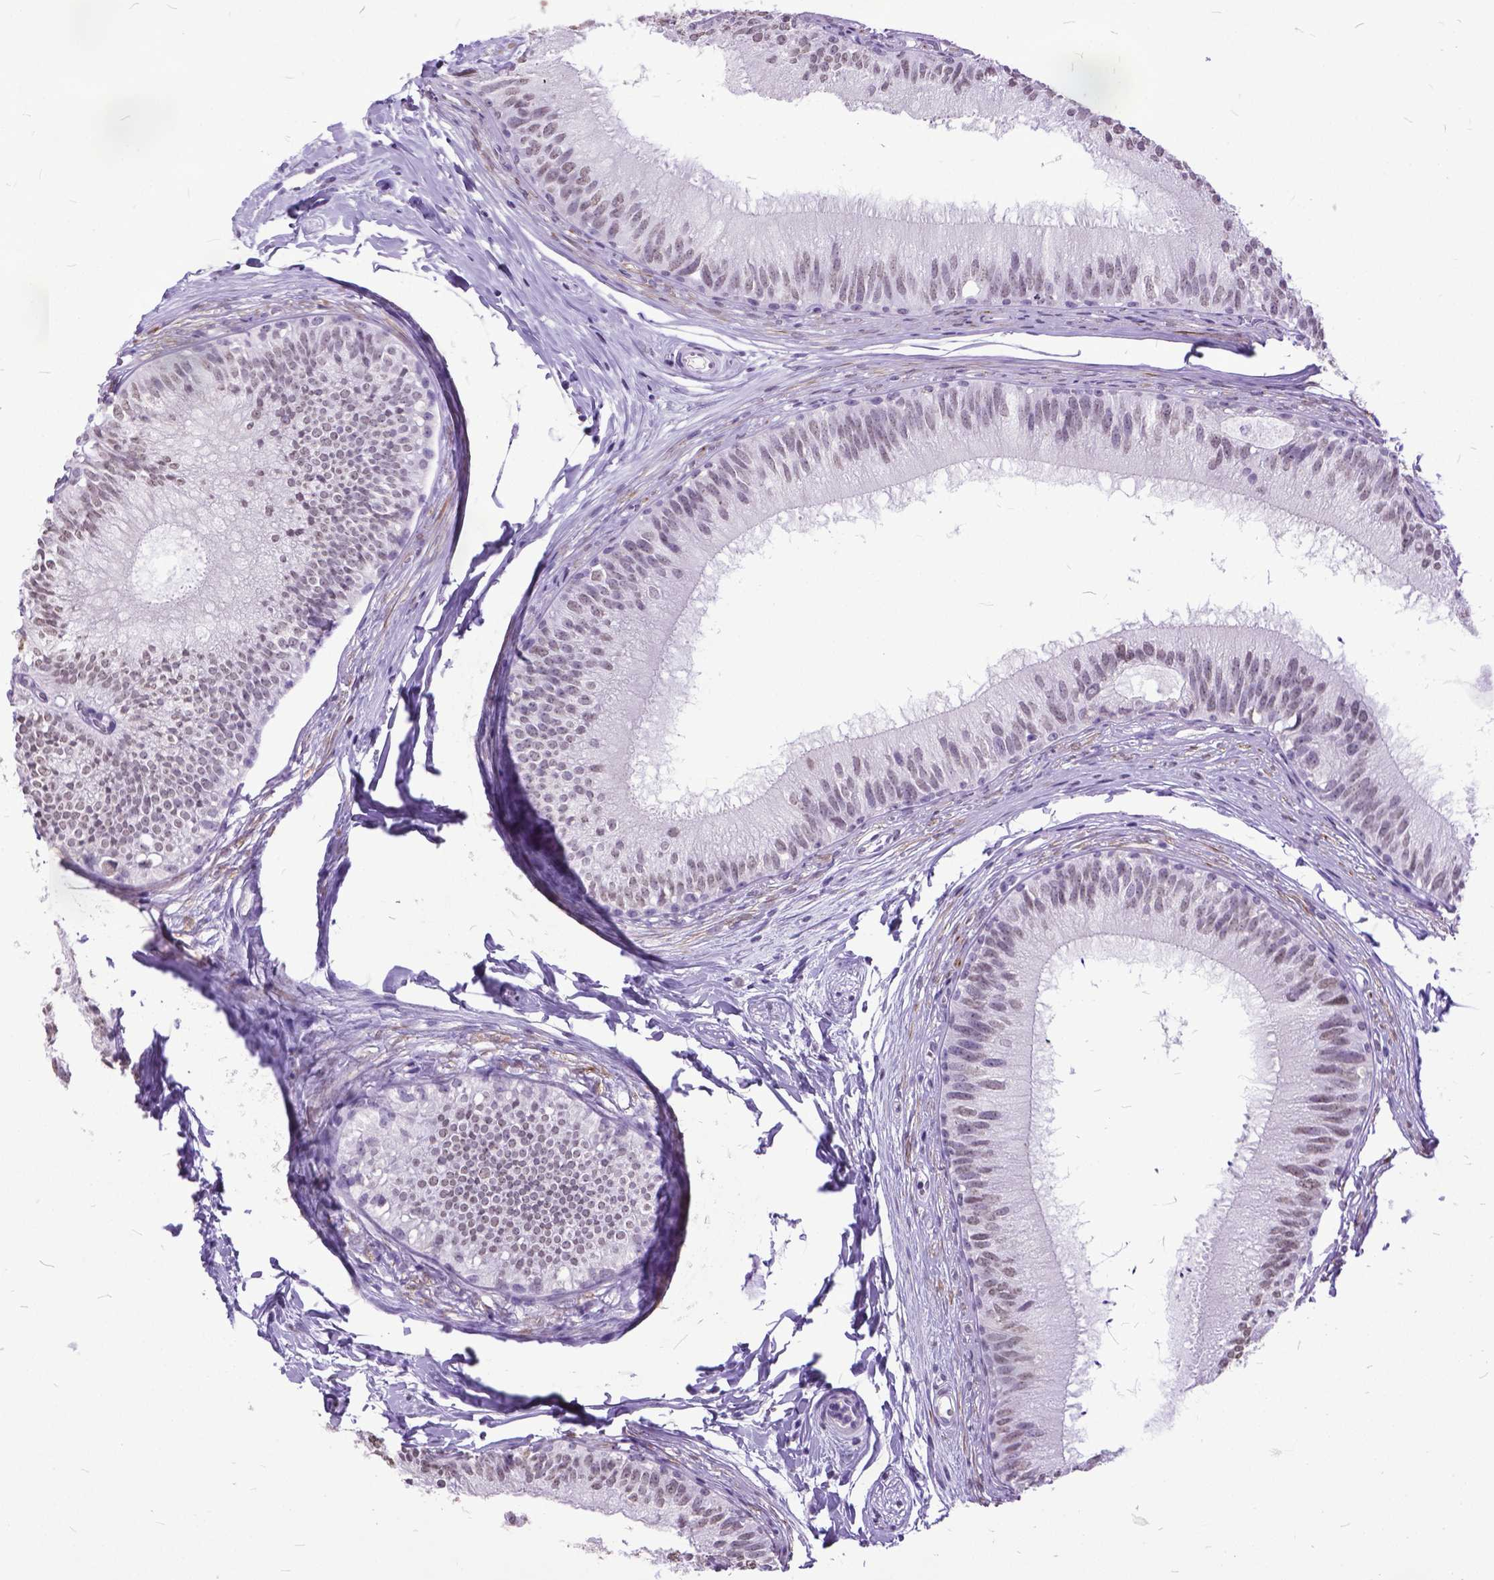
{"staining": {"intensity": "negative", "quantity": "none", "location": "none"}, "tissue": "epididymis", "cell_type": "Glandular cells", "image_type": "normal", "snomed": [{"axis": "morphology", "description": "Normal tissue, NOS"}, {"axis": "topography", "description": "Epididymis"}], "caption": "A histopathology image of epididymis stained for a protein demonstrates no brown staining in glandular cells. (DAB (3,3'-diaminobenzidine) immunohistochemistry, high magnification).", "gene": "MARCHF10", "patient": {"sex": "male", "age": 29}}